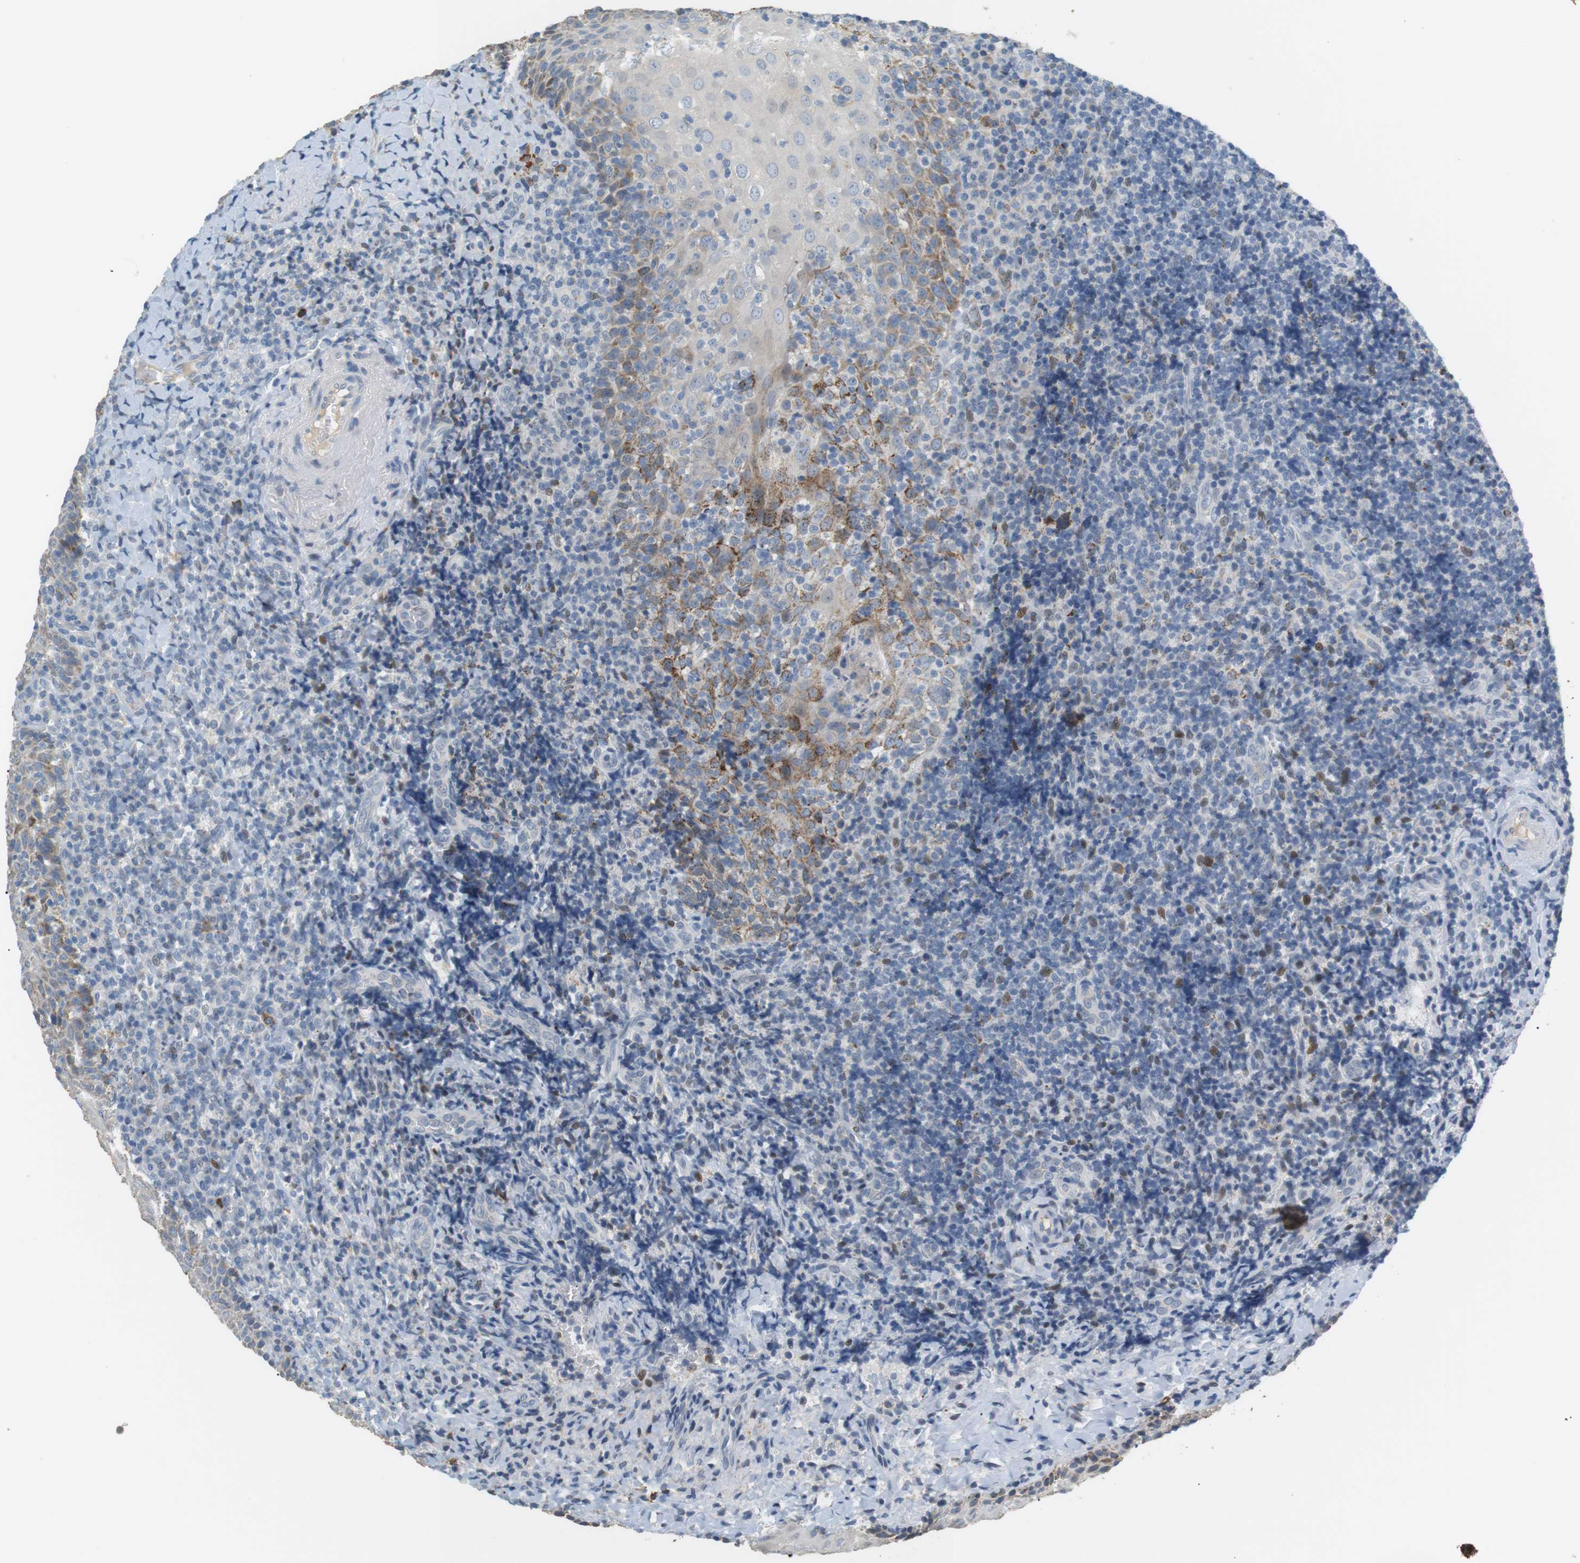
{"staining": {"intensity": "weak", "quantity": "25%-75%", "location": "cytoplasmic/membranous"}, "tissue": "tonsil", "cell_type": "Germinal center cells", "image_type": "normal", "snomed": [{"axis": "morphology", "description": "Normal tissue, NOS"}, {"axis": "topography", "description": "Tonsil"}], "caption": "Immunohistochemistry (IHC) (DAB (3,3'-diaminobenzidine)) staining of normal human tonsil displays weak cytoplasmic/membranous protein positivity in approximately 25%-75% of germinal center cells.", "gene": "CD300E", "patient": {"sex": "male", "age": 37}}